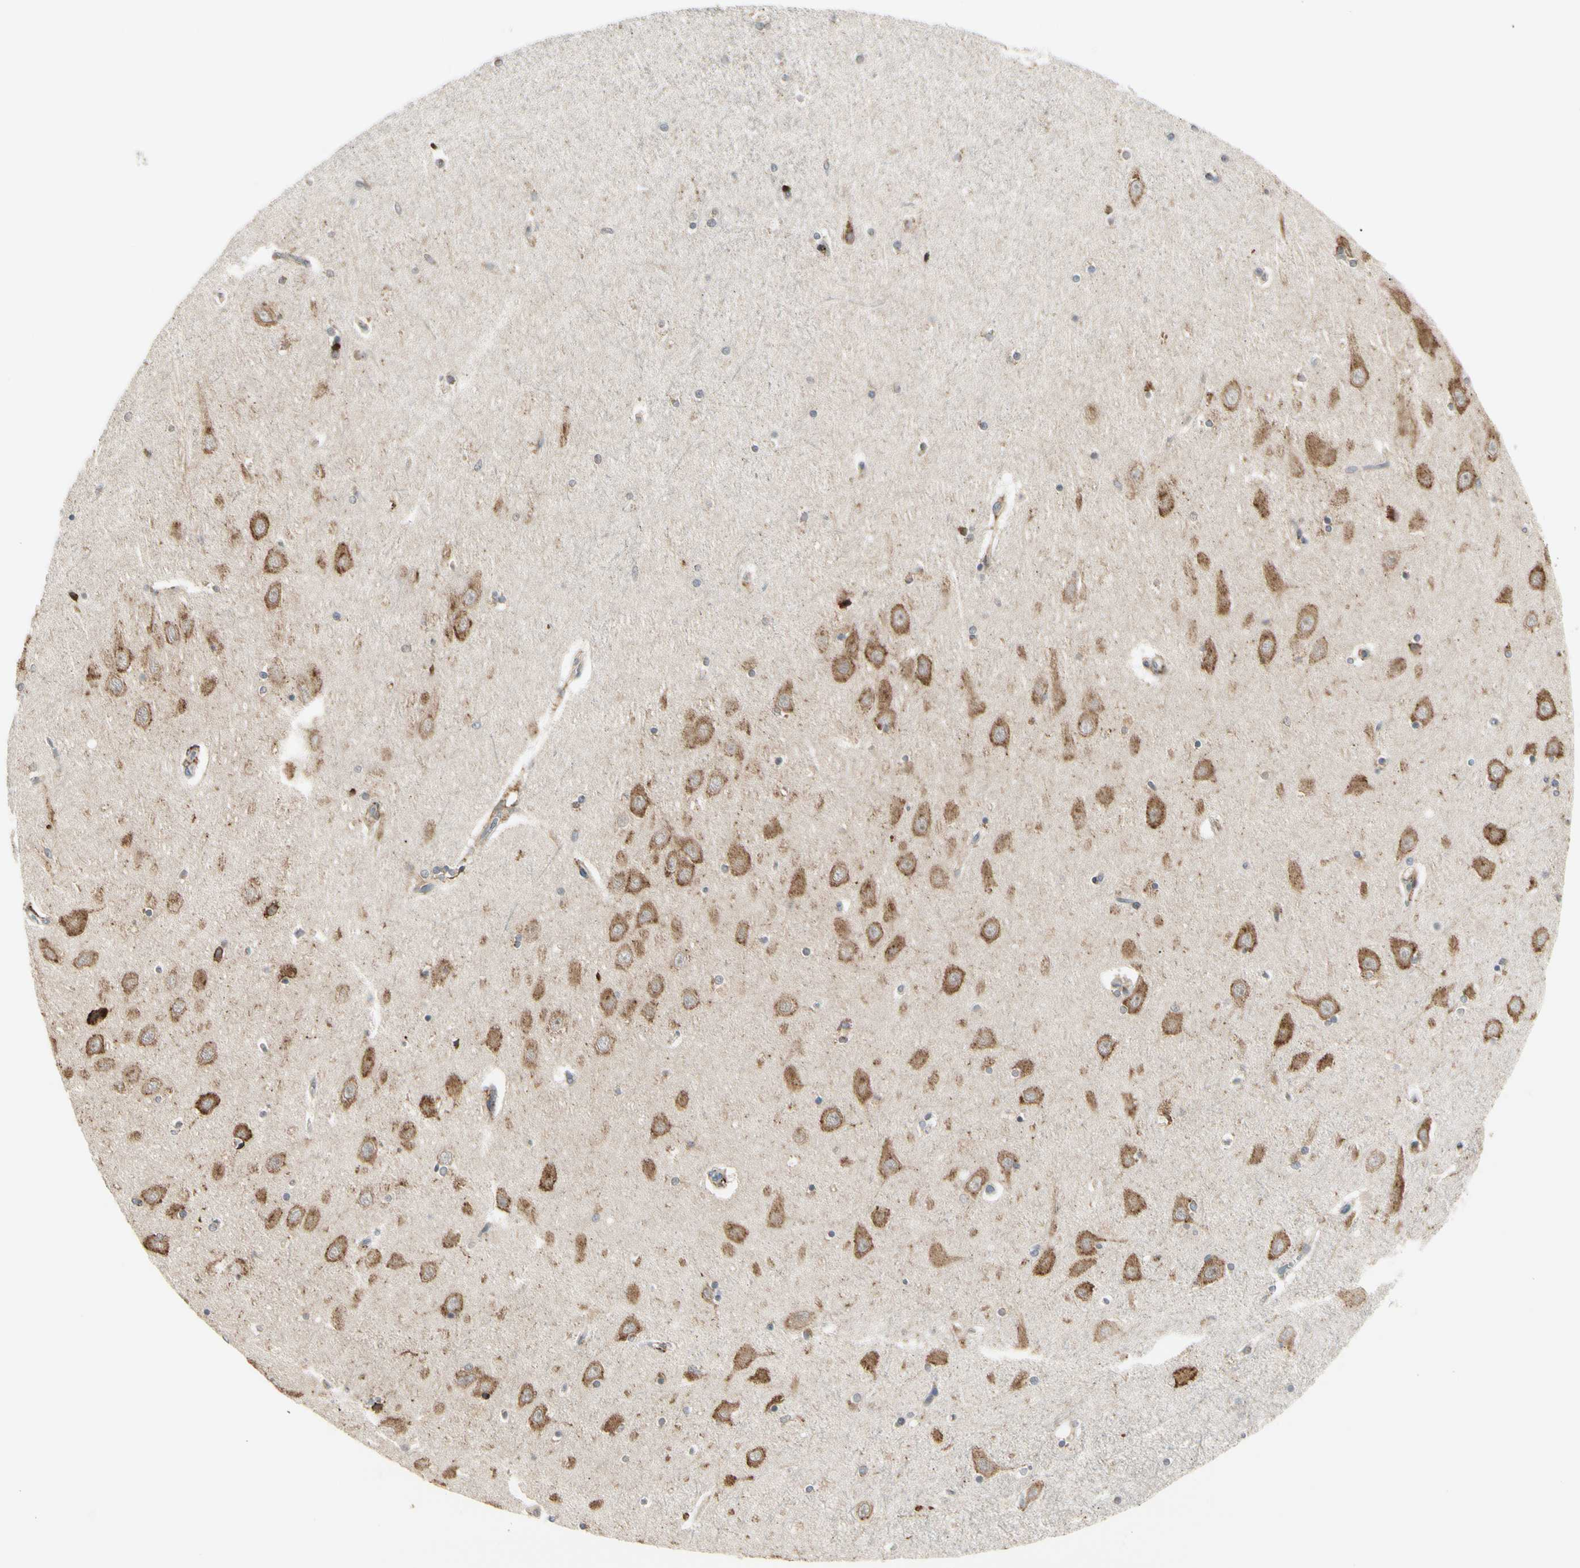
{"staining": {"intensity": "moderate", "quantity": "25%-75%", "location": "cytoplasmic/membranous"}, "tissue": "hippocampus", "cell_type": "Glial cells", "image_type": "normal", "snomed": [{"axis": "morphology", "description": "Normal tissue, NOS"}, {"axis": "topography", "description": "Hippocampus"}], "caption": "Brown immunohistochemical staining in unremarkable human hippocampus reveals moderate cytoplasmic/membranous staining in approximately 25%-75% of glial cells.", "gene": "HSP90B1", "patient": {"sex": "female", "age": 54}}